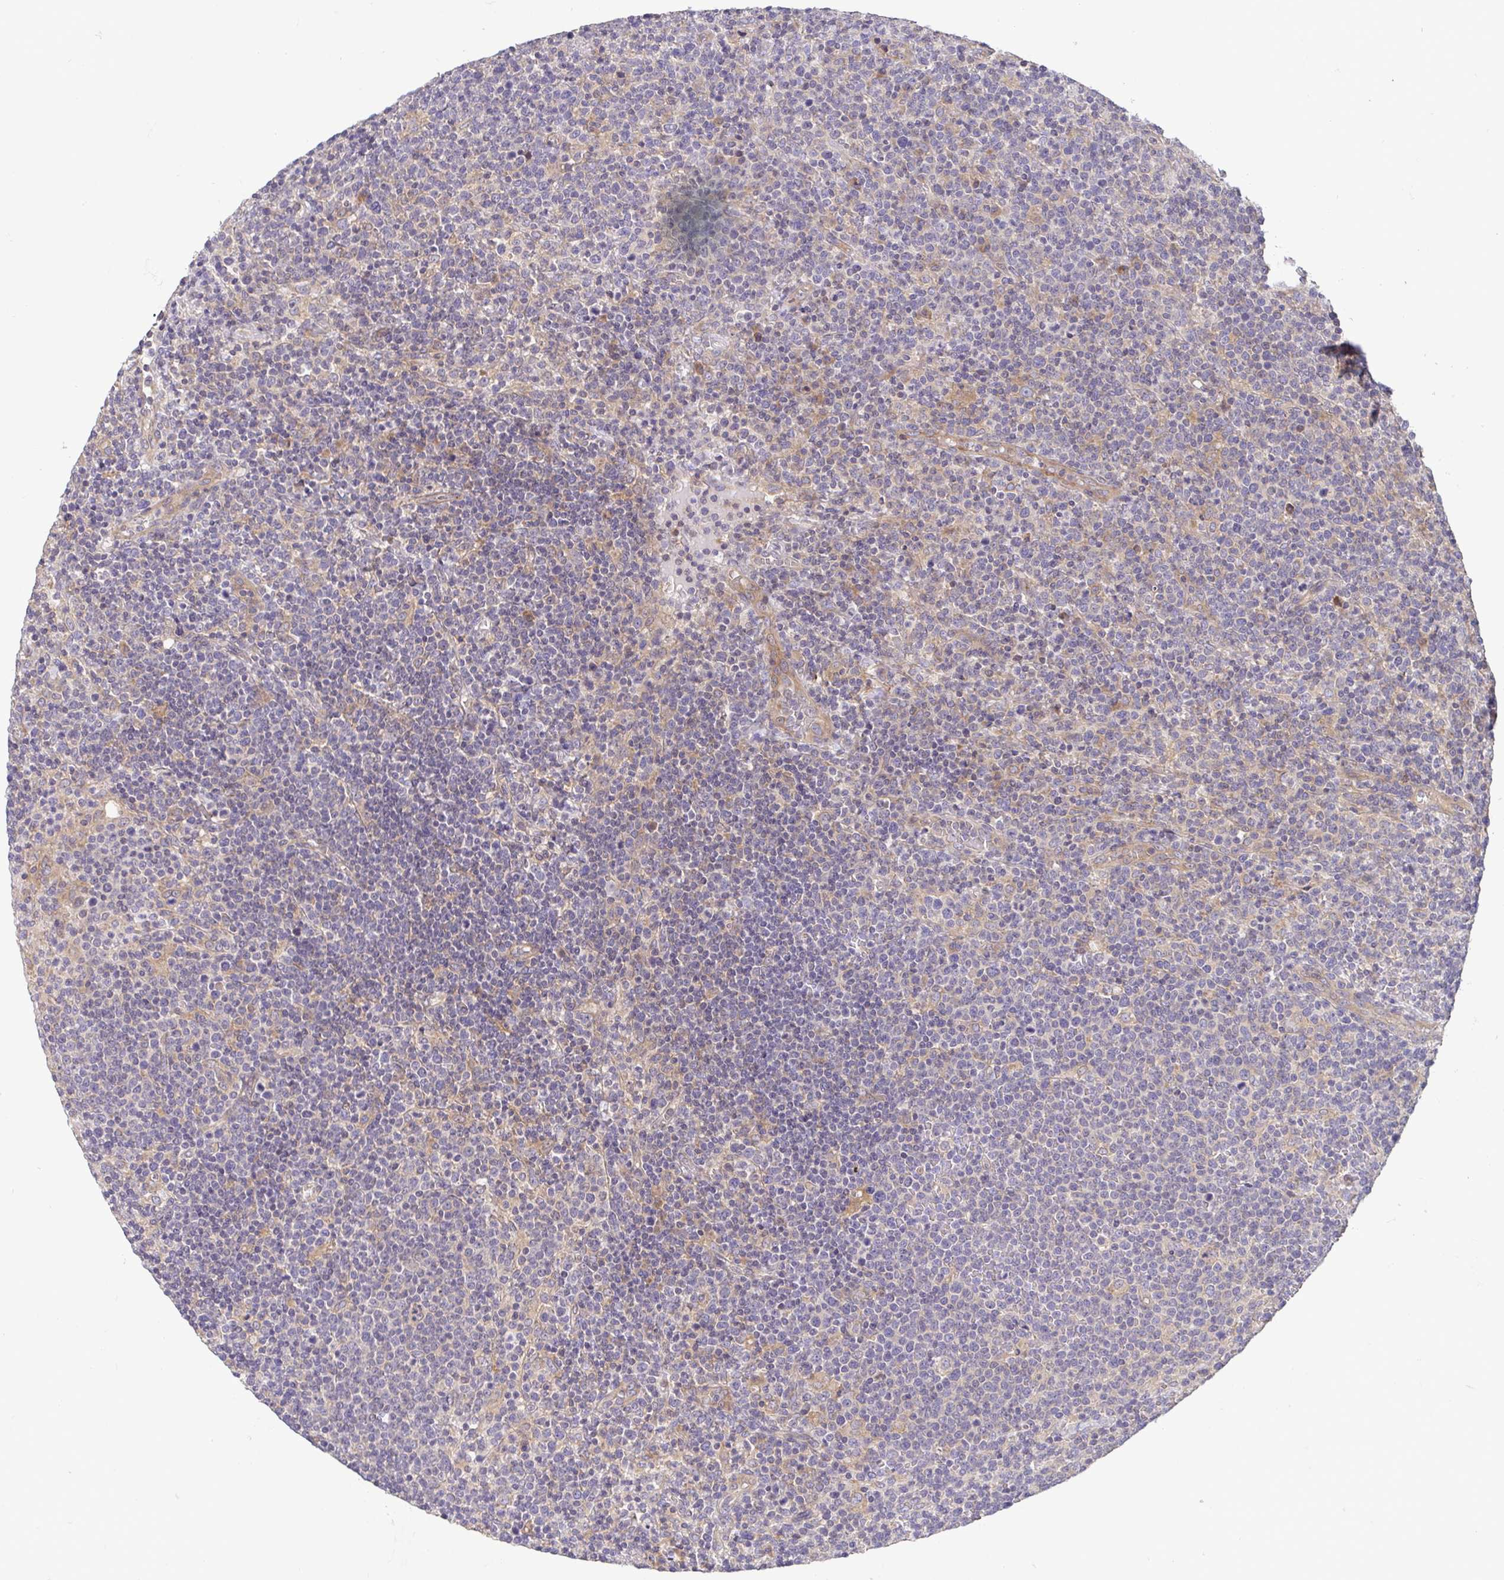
{"staining": {"intensity": "negative", "quantity": "none", "location": "none"}, "tissue": "lymphoma", "cell_type": "Tumor cells", "image_type": "cancer", "snomed": [{"axis": "morphology", "description": "Malignant lymphoma, non-Hodgkin's type, High grade"}, {"axis": "topography", "description": "Lymph node"}], "caption": "Immunohistochemistry (IHC) photomicrograph of human lymphoma stained for a protein (brown), which displays no expression in tumor cells. (DAB immunohistochemistry (IHC) with hematoxylin counter stain).", "gene": "LMF2", "patient": {"sex": "male", "age": 61}}